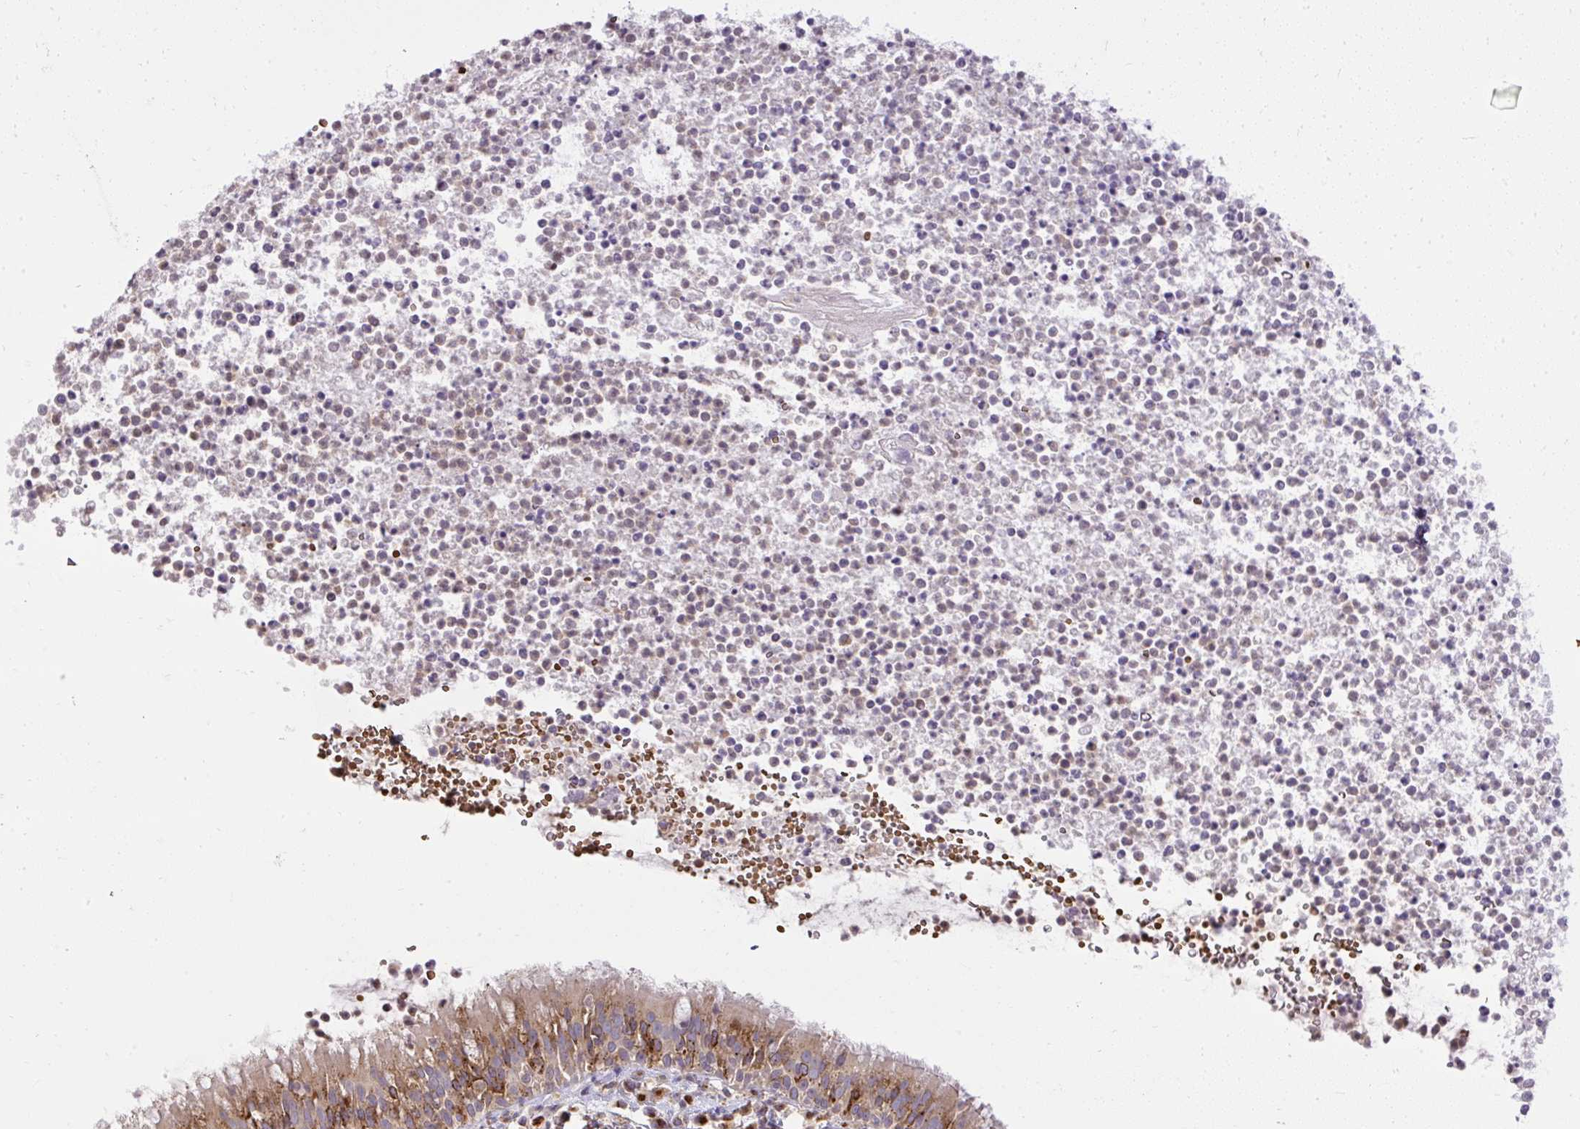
{"staining": {"intensity": "moderate", "quantity": ">75%", "location": "cytoplasmic/membranous"}, "tissue": "bronchus", "cell_type": "Respiratory epithelial cells", "image_type": "normal", "snomed": [{"axis": "morphology", "description": "Normal tissue, NOS"}, {"axis": "topography", "description": "Cartilage tissue"}, {"axis": "topography", "description": "Bronchus"}], "caption": "Immunohistochemistry (IHC) of benign bronchus displays medium levels of moderate cytoplasmic/membranous expression in about >75% of respiratory epithelial cells.", "gene": "SMC4", "patient": {"sex": "male", "age": 56}}